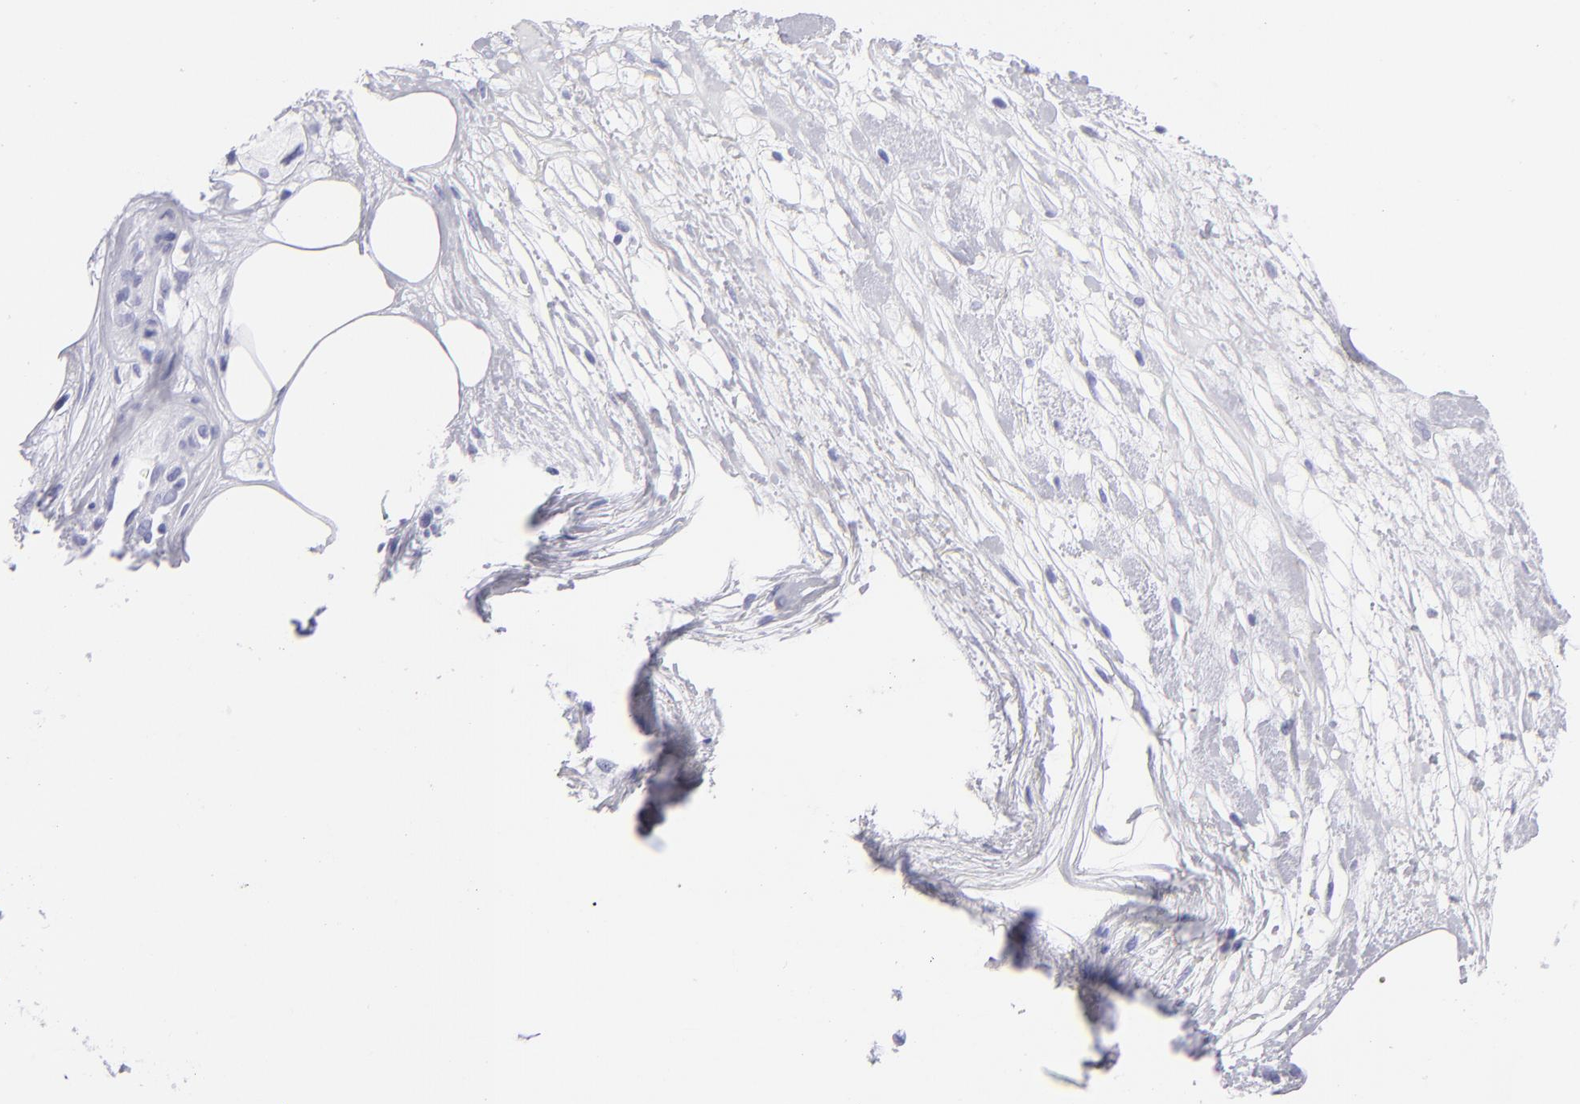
{"staining": {"intensity": "negative", "quantity": "none", "location": "none"}, "tissue": "melanoma", "cell_type": "Tumor cells", "image_type": "cancer", "snomed": [{"axis": "morphology", "description": "Malignant melanoma, NOS"}, {"axis": "topography", "description": "Skin"}], "caption": "DAB (3,3'-diaminobenzidine) immunohistochemical staining of malignant melanoma displays no significant positivity in tumor cells.", "gene": "PVALB", "patient": {"sex": "female", "age": 85}}